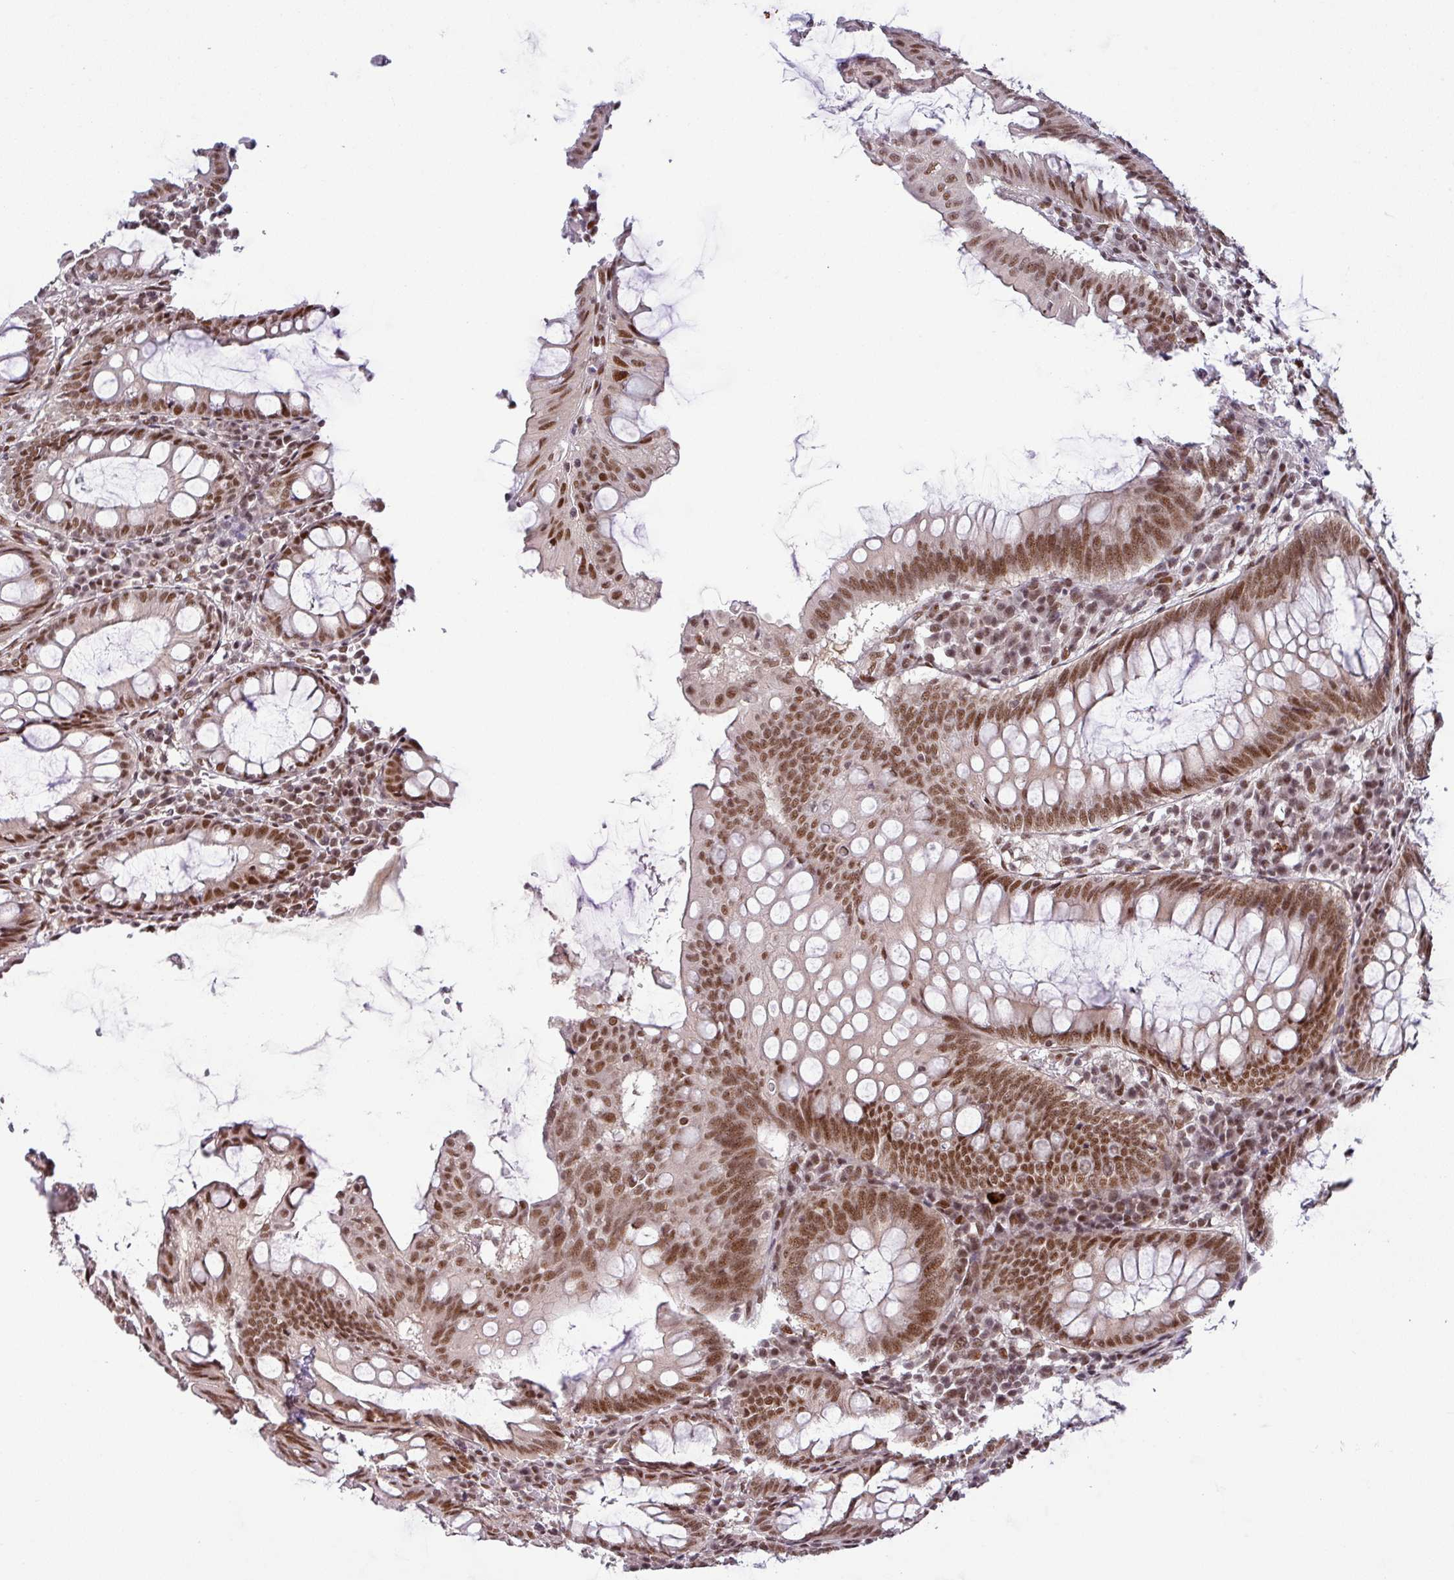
{"staining": {"intensity": "moderate", "quantity": ">75%", "location": "cytoplasmic/membranous,nuclear"}, "tissue": "appendix", "cell_type": "Glandular cells", "image_type": "normal", "snomed": [{"axis": "morphology", "description": "Normal tissue, NOS"}, {"axis": "topography", "description": "Appendix"}], "caption": "Appendix stained with DAB immunohistochemistry (IHC) exhibits medium levels of moderate cytoplasmic/membranous,nuclear expression in approximately >75% of glandular cells.", "gene": "SRSF2", "patient": {"sex": "male", "age": 83}}